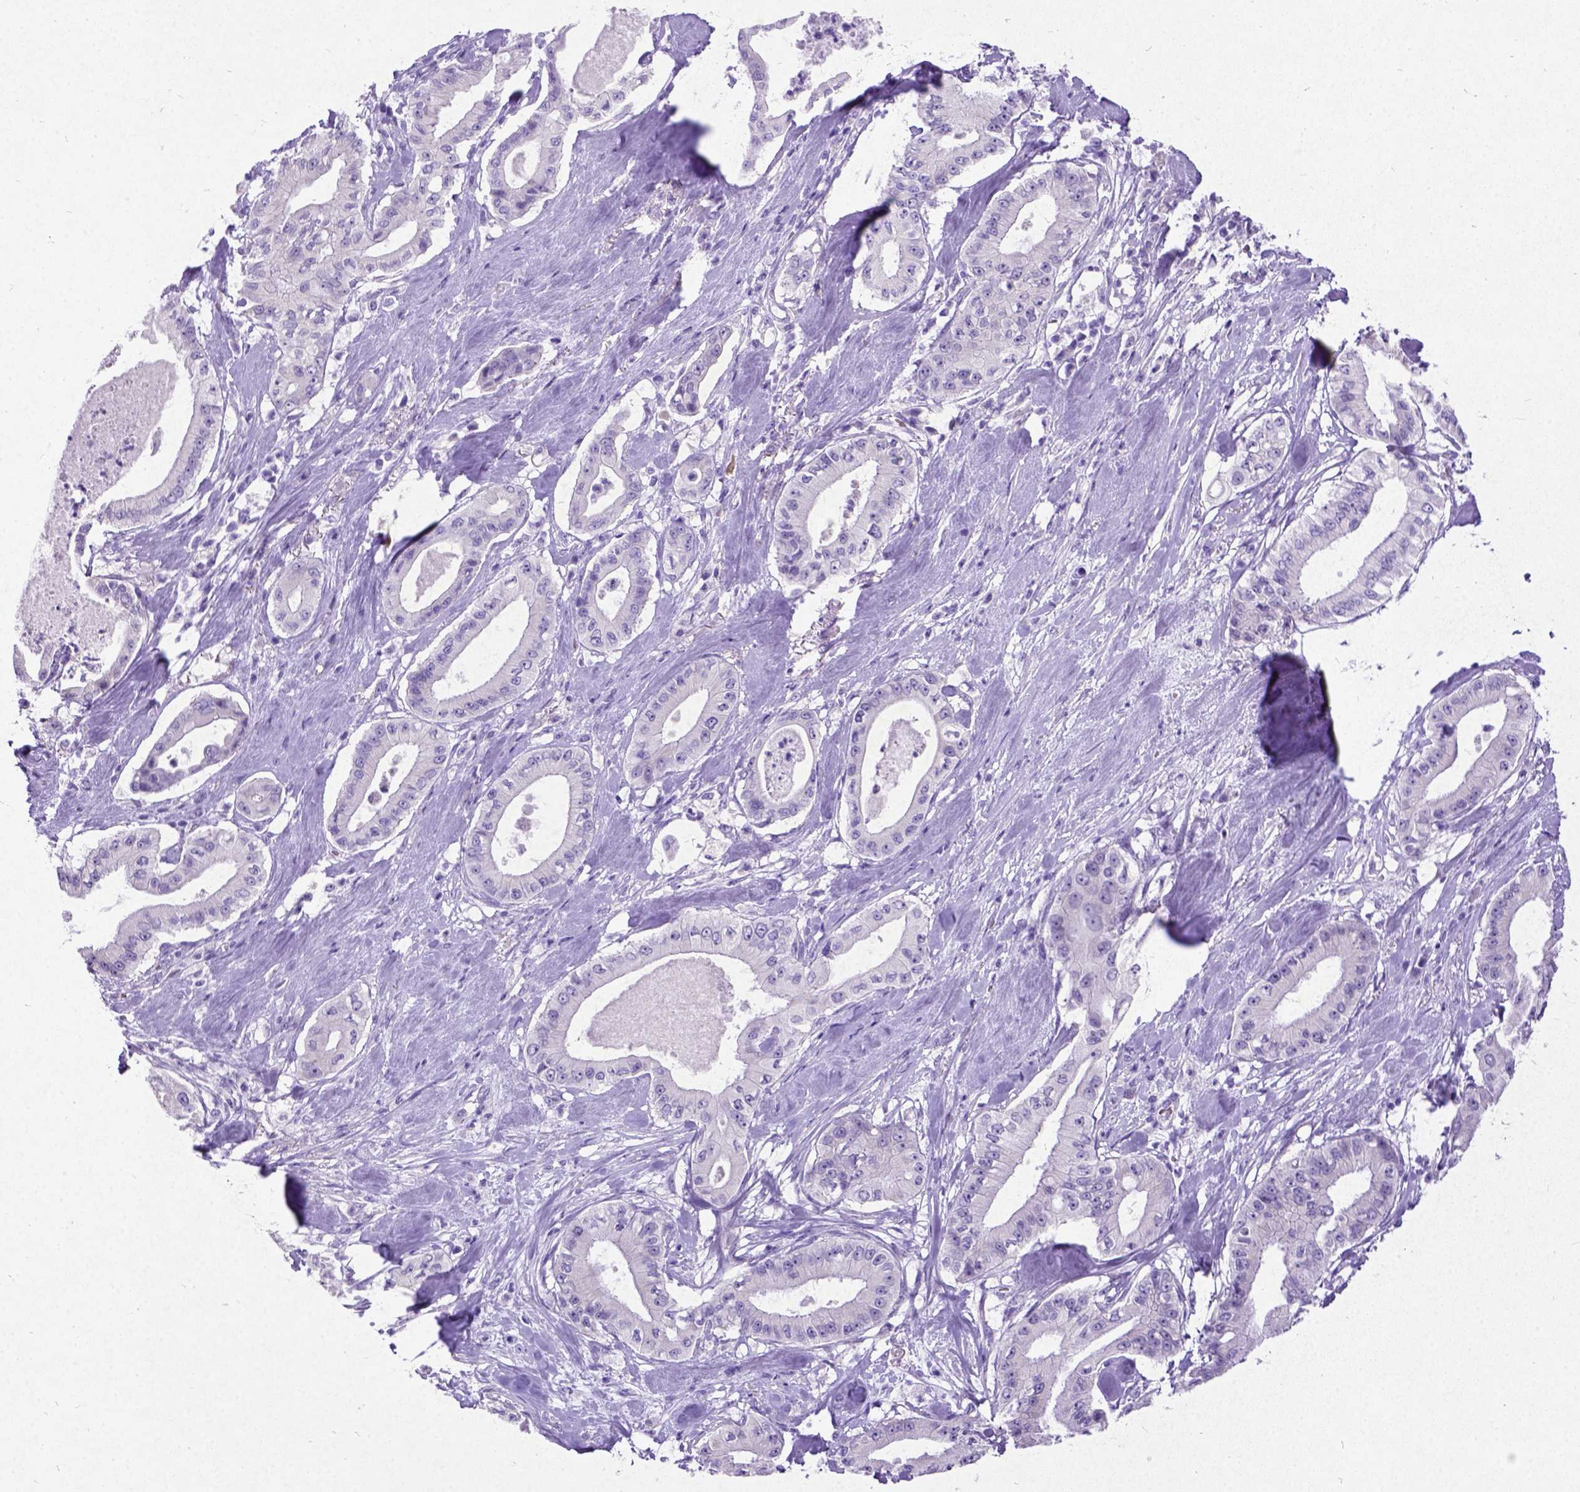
{"staining": {"intensity": "negative", "quantity": "none", "location": "none"}, "tissue": "pancreatic cancer", "cell_type": "Tumor cells", "image_type": "cancer", "snomed": [{"axis": "morphology", "description": "Adenocarcinoma, NOS"}, {"axis": "topography", "description": "Pancreas"}], "caption": "Pancreatic cancer was stained to show a protein in brown. There is no significant staining in tumor cells.", "gene": "NEUROD4", "patient": {"sex": "male", "age": 71}}